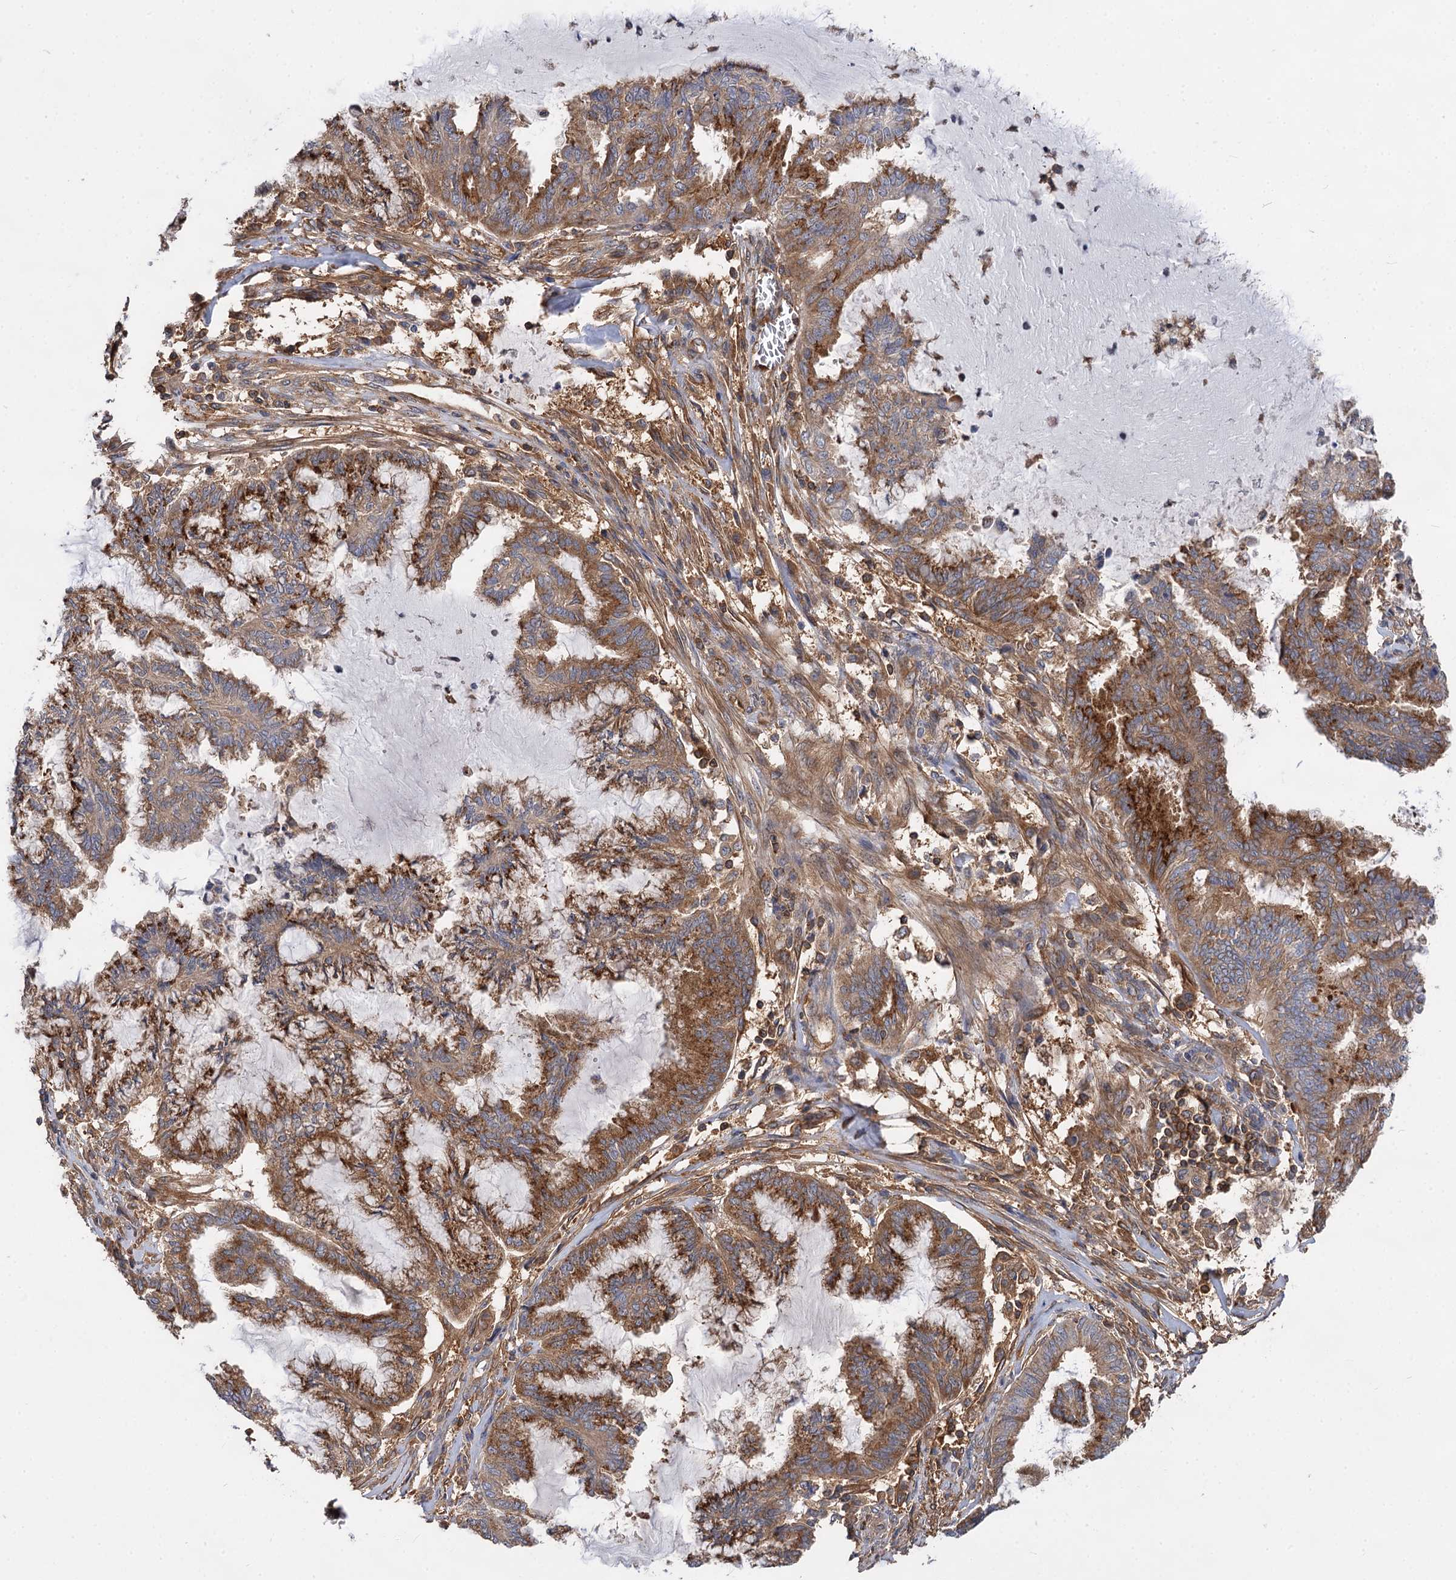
{"staining": {"intensity": "moderate", "quantity": ">75%", "location": "cytoplasmic/membranous"}, "tissue": "endometrial cancer", "cell_type": "Tumor cells", "image_type": "cancer", "snomed": [{"axis": "morphology", "description": "Adenocarcinoma, NOS"}, {"axis": "topography", "description": "Endometrium"}], "caption": "Protein positivity by immunohistochemistry exhibits moderate cytoplasmic/membranous positivity in about >75% of tumor cells in endometrial cancer.", "gene": "PACS1", "patient": {"sex": "female", "age": 86}}